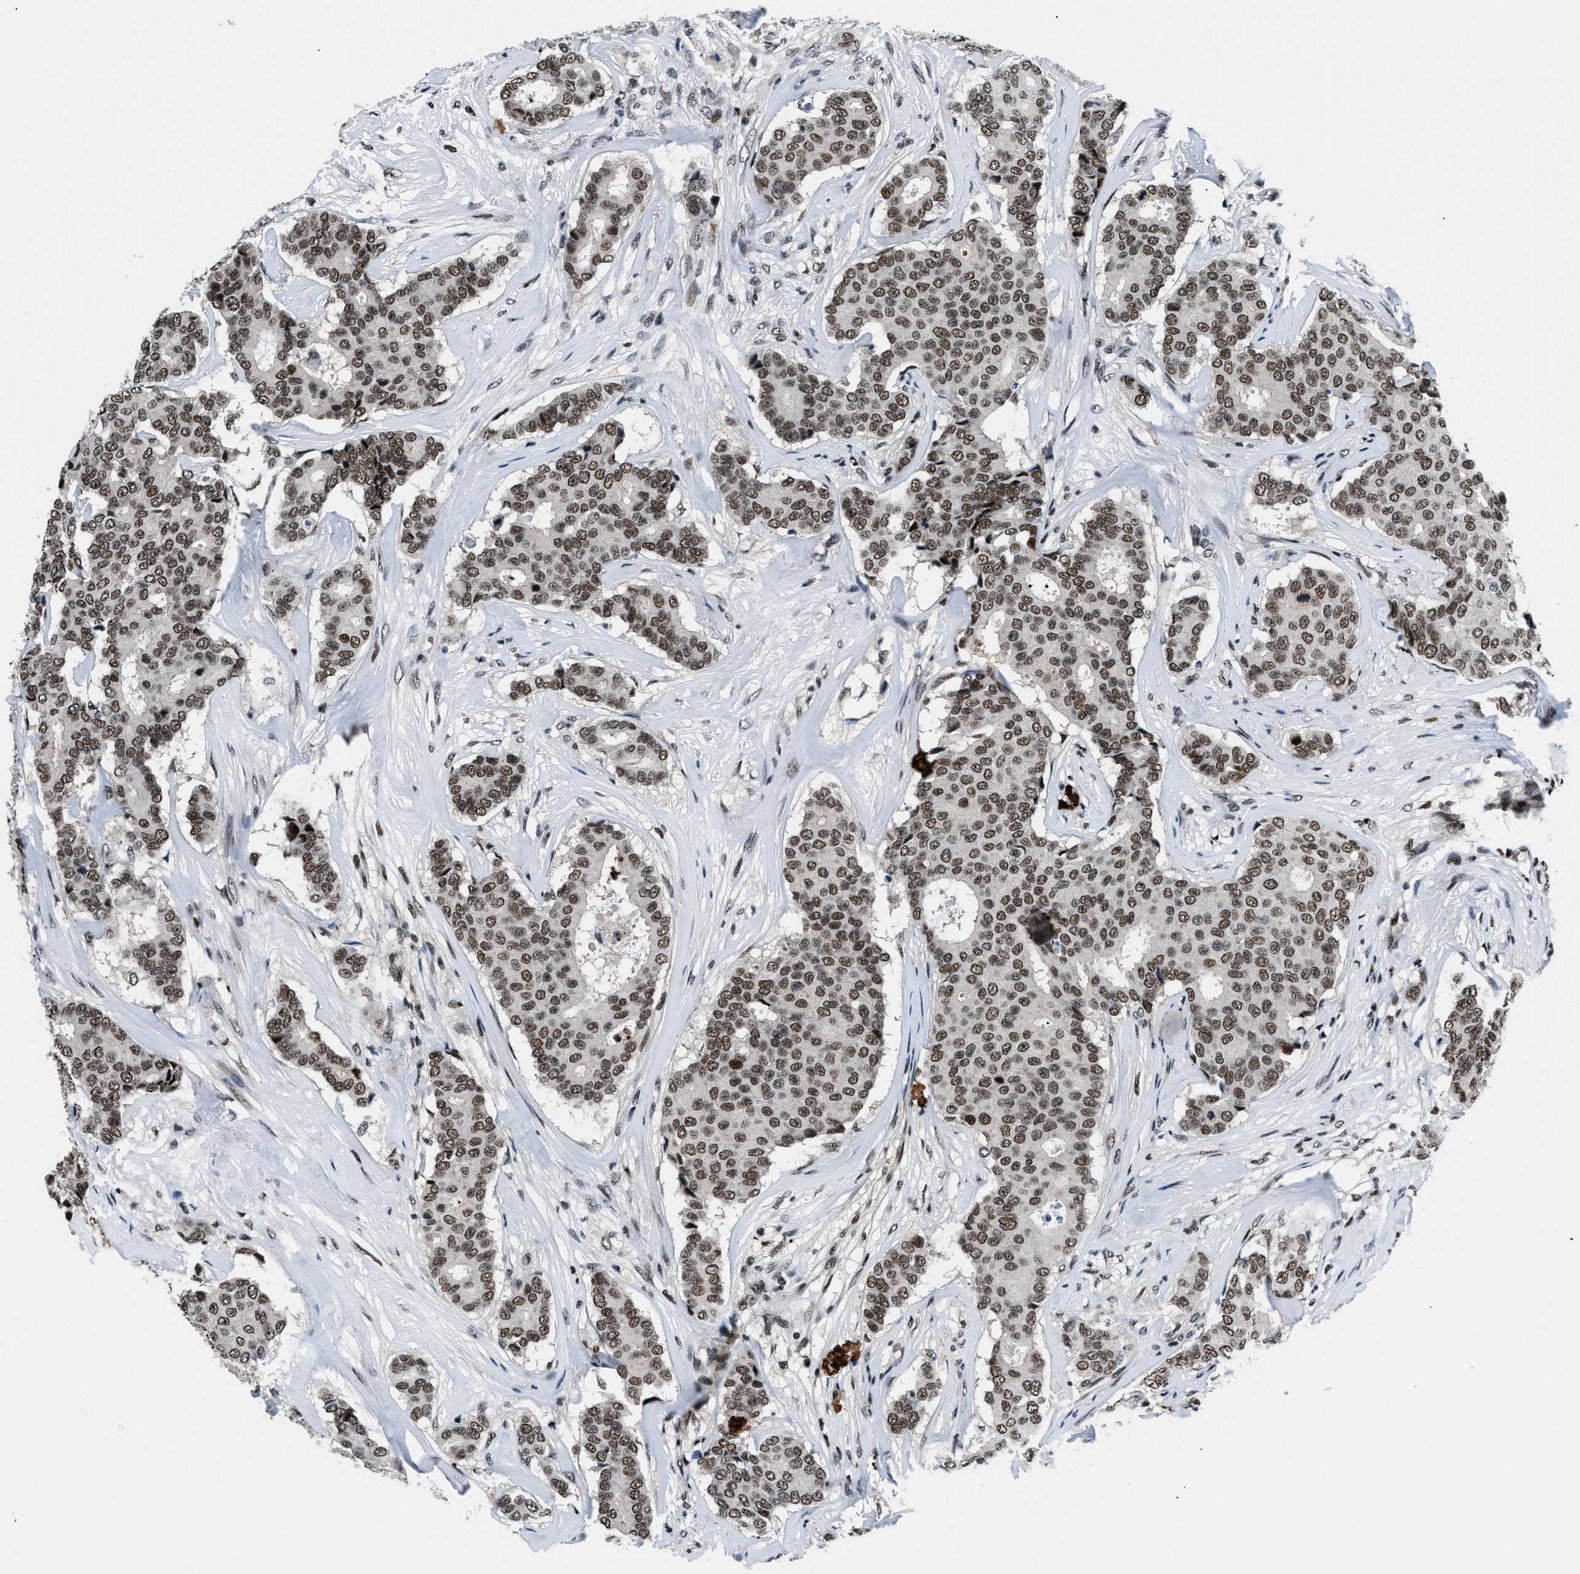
{"staining": {"intensity": "strong", "quantity": ">75%", "location": "nuclear"}, "tissue": "breast cancer", "cell_type": "Tumor cells", "image_type": "cancer", "snomed": [{"axis": "morphology", "description": "Duct carcinoma"}, {"axis": "topography", "description": "Breast"}], "caption": "Strong nuclear protein staining is present in about >75% of tumor cells in breast cancer. The staining is performed using DAB (3,3'-diaminobenzidine) brown chromogen to label protein expression. The nuclei are counter-stained blue using hematoxylin.", "gene": "SMARCB1", "patient": {"sex": "female", "age": 75}}